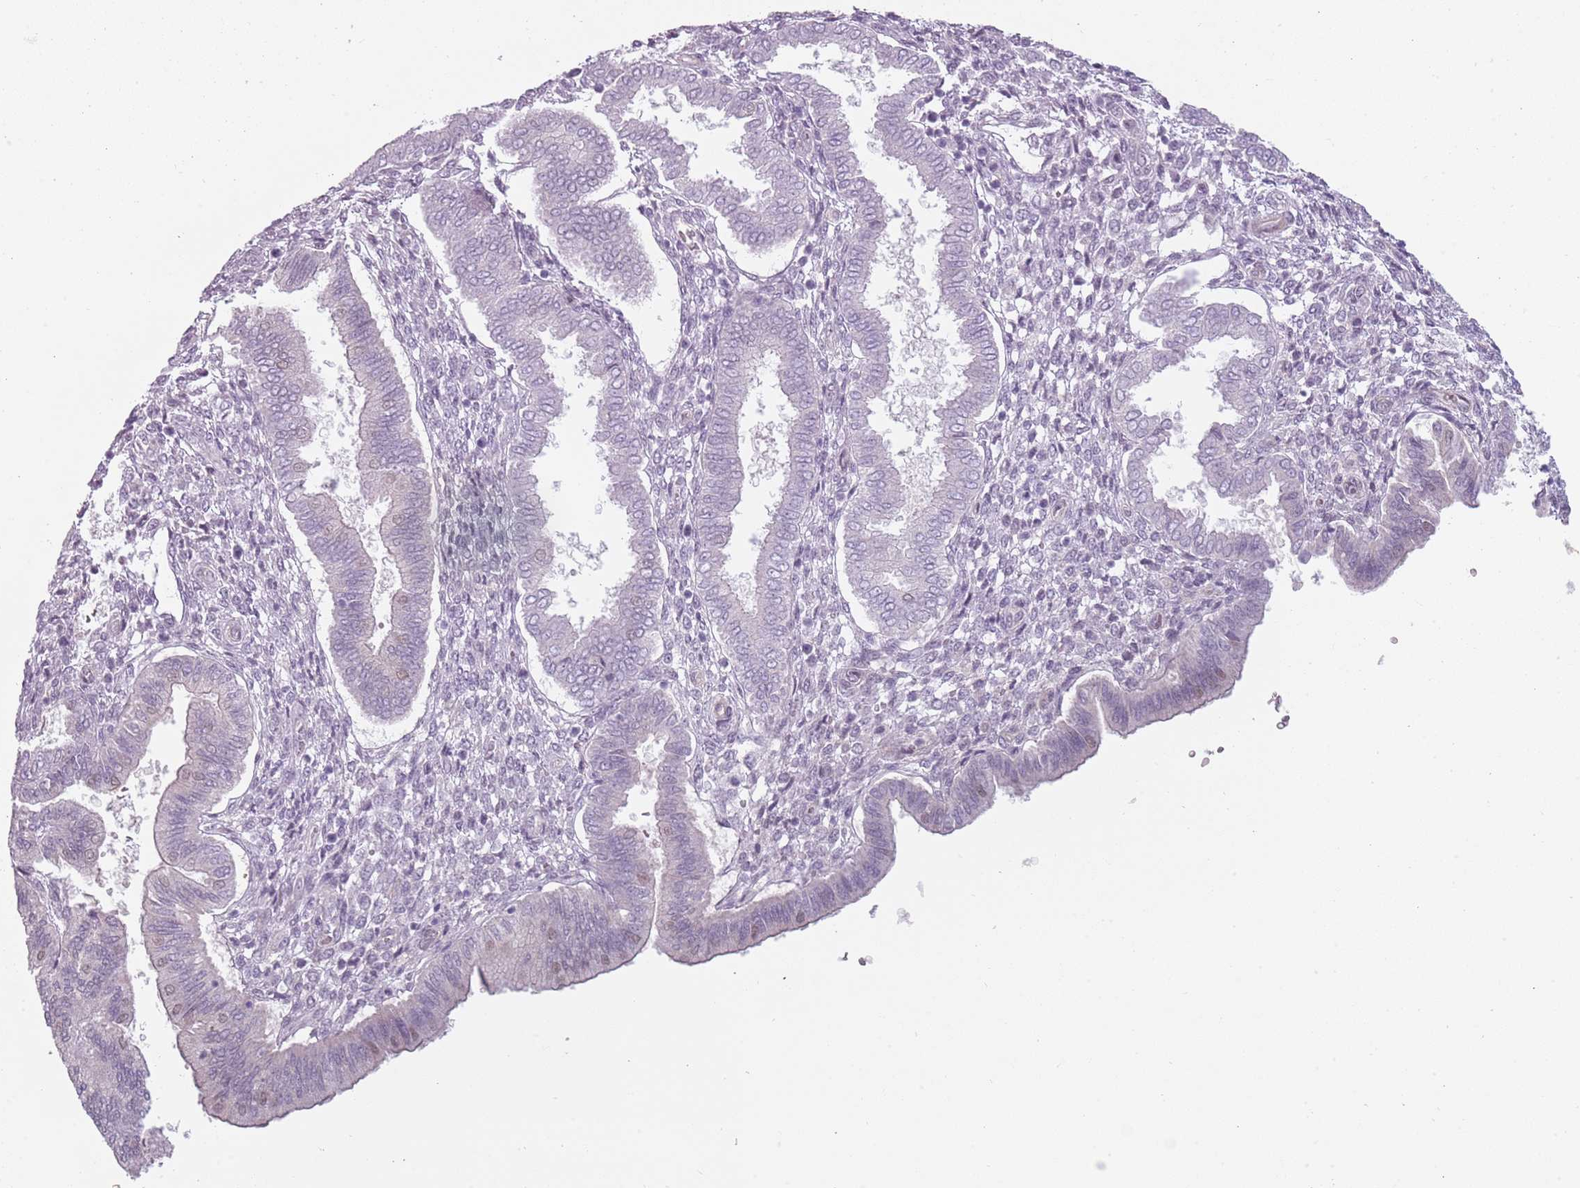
{"staining": {"intensity": "negative", "quantity": "none", "location": "none"}, "tissue": "endometrium", "cell_type": "Cells in endometrial stroma", "image_type": "normal", "snomed": [{"axis": "morphology", "description": "Normal tissue, NOS"}, {"axis": "topography", "description": "Endometrium"}], "caption": "Cells in endometrial stroma show no significant protein staining in normal endometrium.", "gene": "RFX2", "patient": {"sex": "female", "age": 24}}